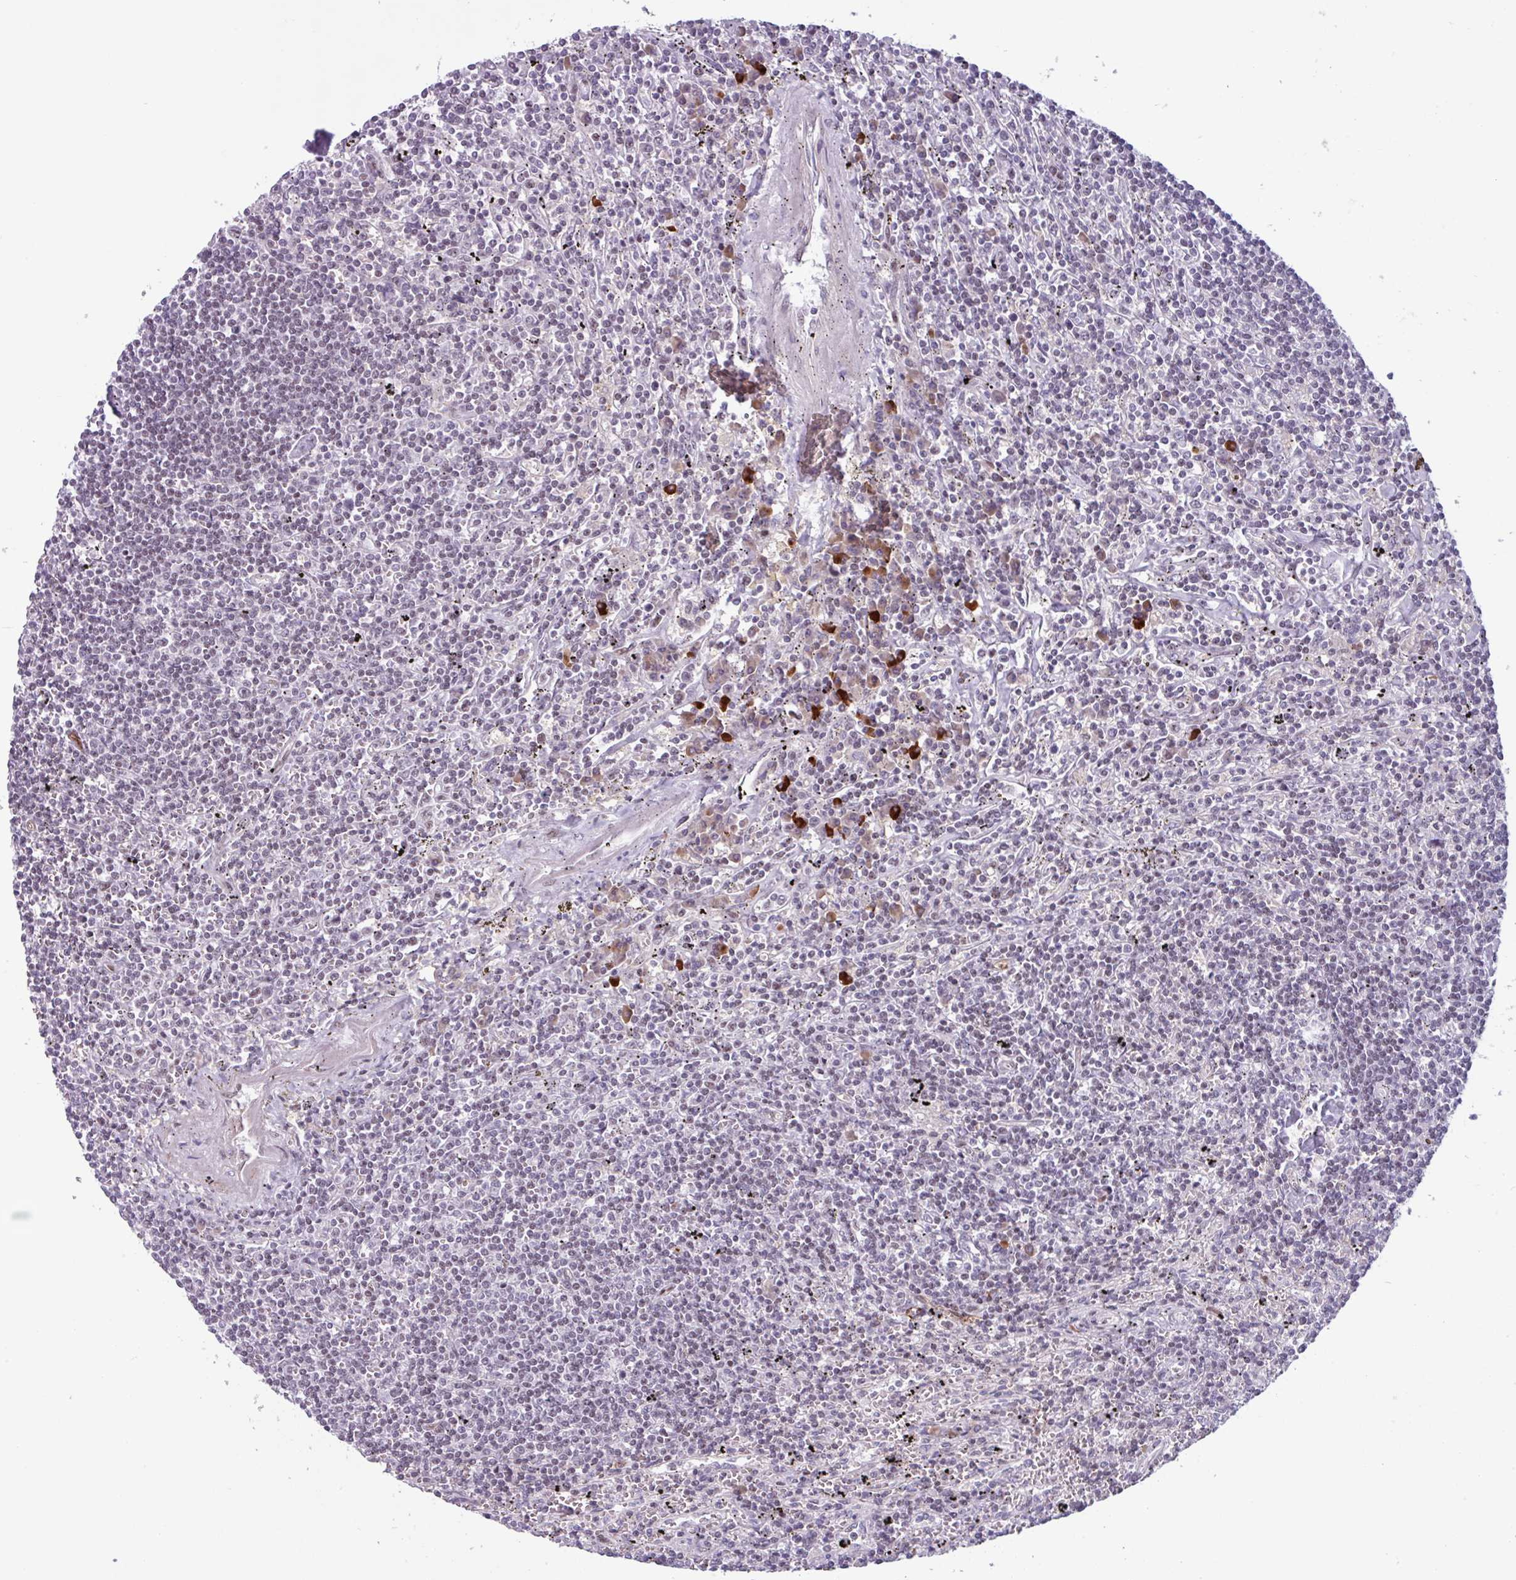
{"staining": {"intensity": "negative", "quantity": "none", "location": "none"}, "tissue": "lymphoma", "cell_type": "Tumor cells", "image_type": "cancer", "snomed": [{"axis": "morphology", "description": "Malignant lymphoma, non-Hodgkin's type, Low grade"}, {"axis": "topography", "description": "Spleen"}], "caption": "IHC of low-grade malignant lymphoma, non-Hodgkin's type displays no positivity in tumor cells. The staining was performed using DAB to visualize the protein expression in brown, while the nuclei were stained in blue with hematoxylin (Magnification: 20x).", "gene": "ZNF575", "patient": {"sex": "male", "age": 76}}